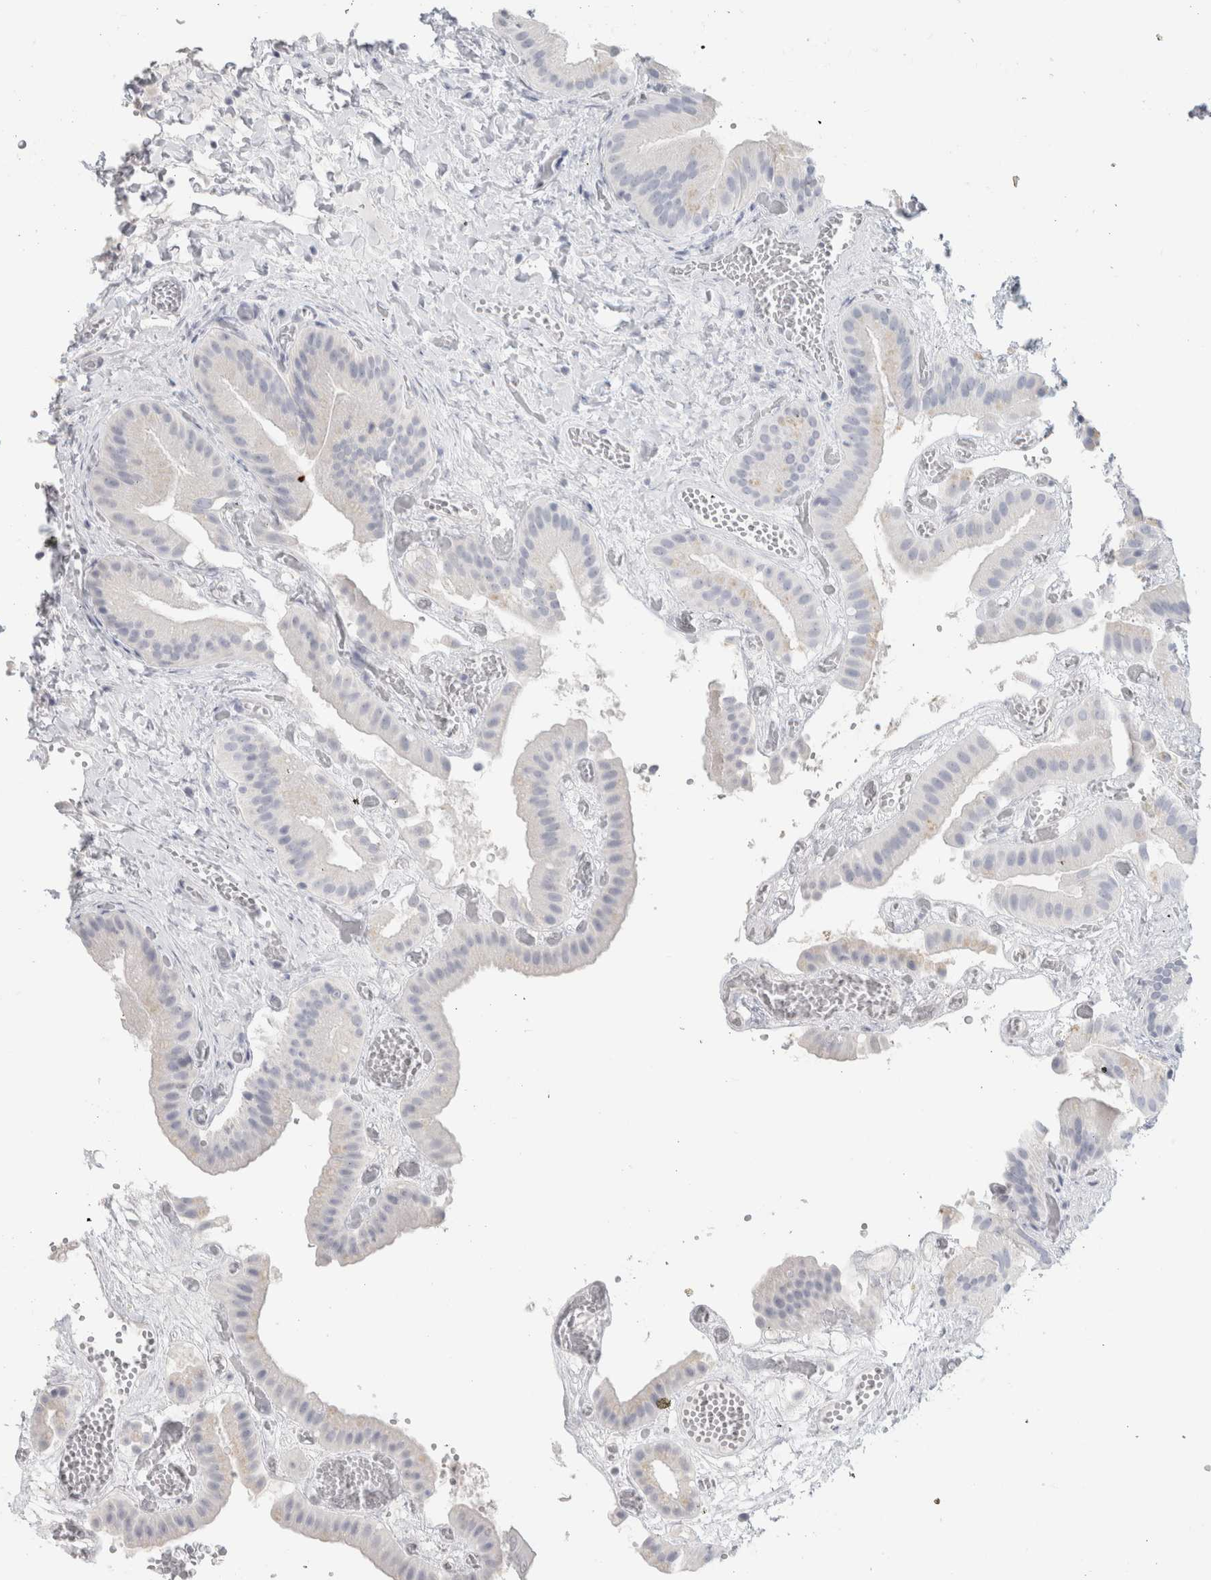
{"staining": {"intensity": "negative", "quantity": "none", "location": "none"}, "tissue": "gallbladder", "cell_type": "Glandular cells", "image_type": "normal", "snomed": [{"axis": "morphology", "description": "Normal tissue, NOS"}, {"axis": "topography", "description": "Gallbladder"}], "caption": "High power microscopy image of an IHC histopathology image of unremarkable gallbladder, revealing no significant positivity in glandular cells. The staining was performed using DAB to visualize the protein expression in brown, while the nuclei were stained in blue with hematoxylin (Magnification: 20x).", "gene": "SLC6A1", "patient": {"sex": "female", "age": 64}}